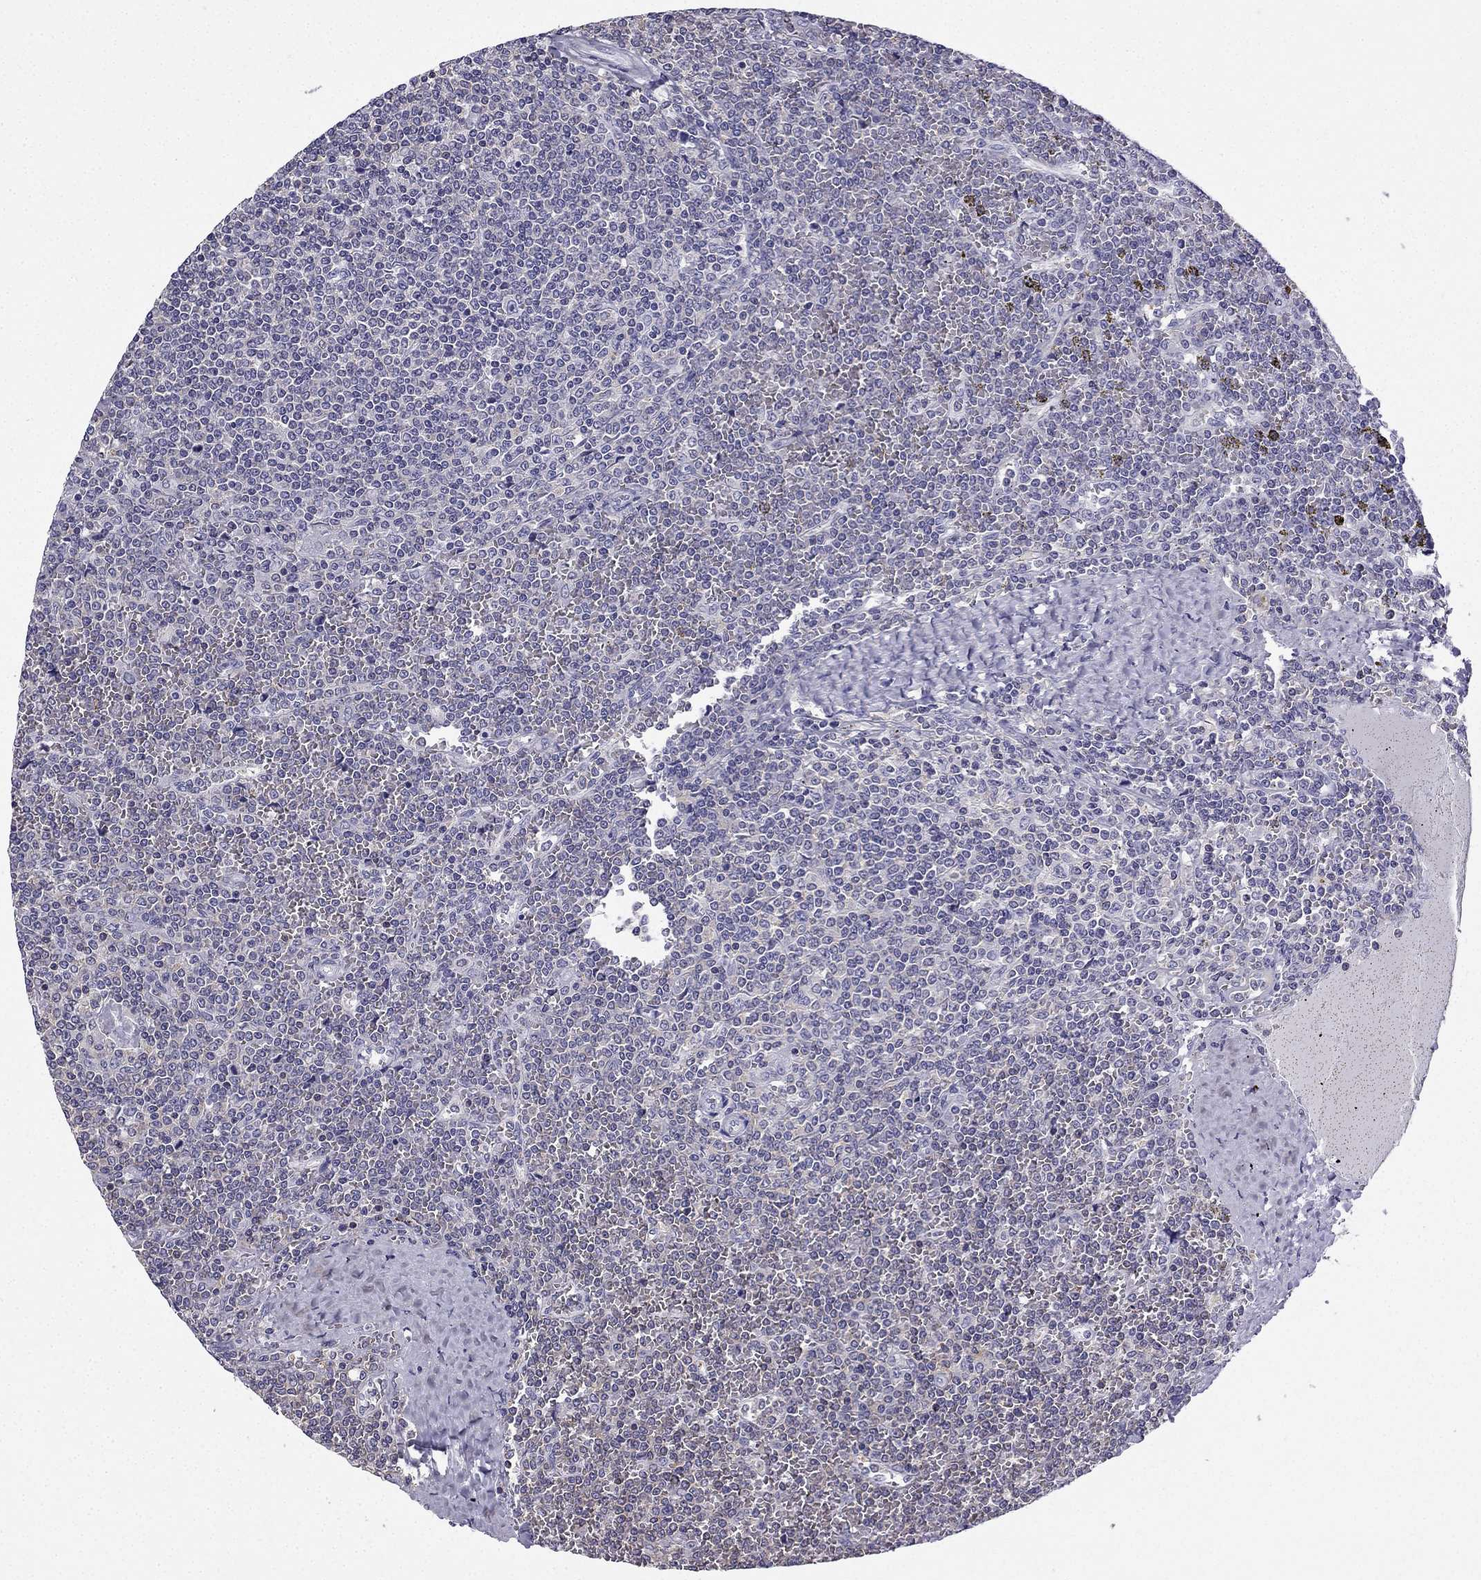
{"staining": {"intensity": "negative", "quantity": "none", "location": "none"}, "tissue": "lymphoma", "cell_type": "Tumor cells", "image_type": "cancer", "snomed": [{"axis": "morphology", "description": "Malignant lymphoma, non-Hodgkin's type, Low grade"}, {"axis": "topography", "description": "Spleen"}], "caption": "Malignant lymphoma, non-Hodgkin's type (low-grade) was stained to show a protein in brown. There is no significant expression in tumor cells.", "gene": "CCK", "patient": {"sex": "female", "age": 19}}